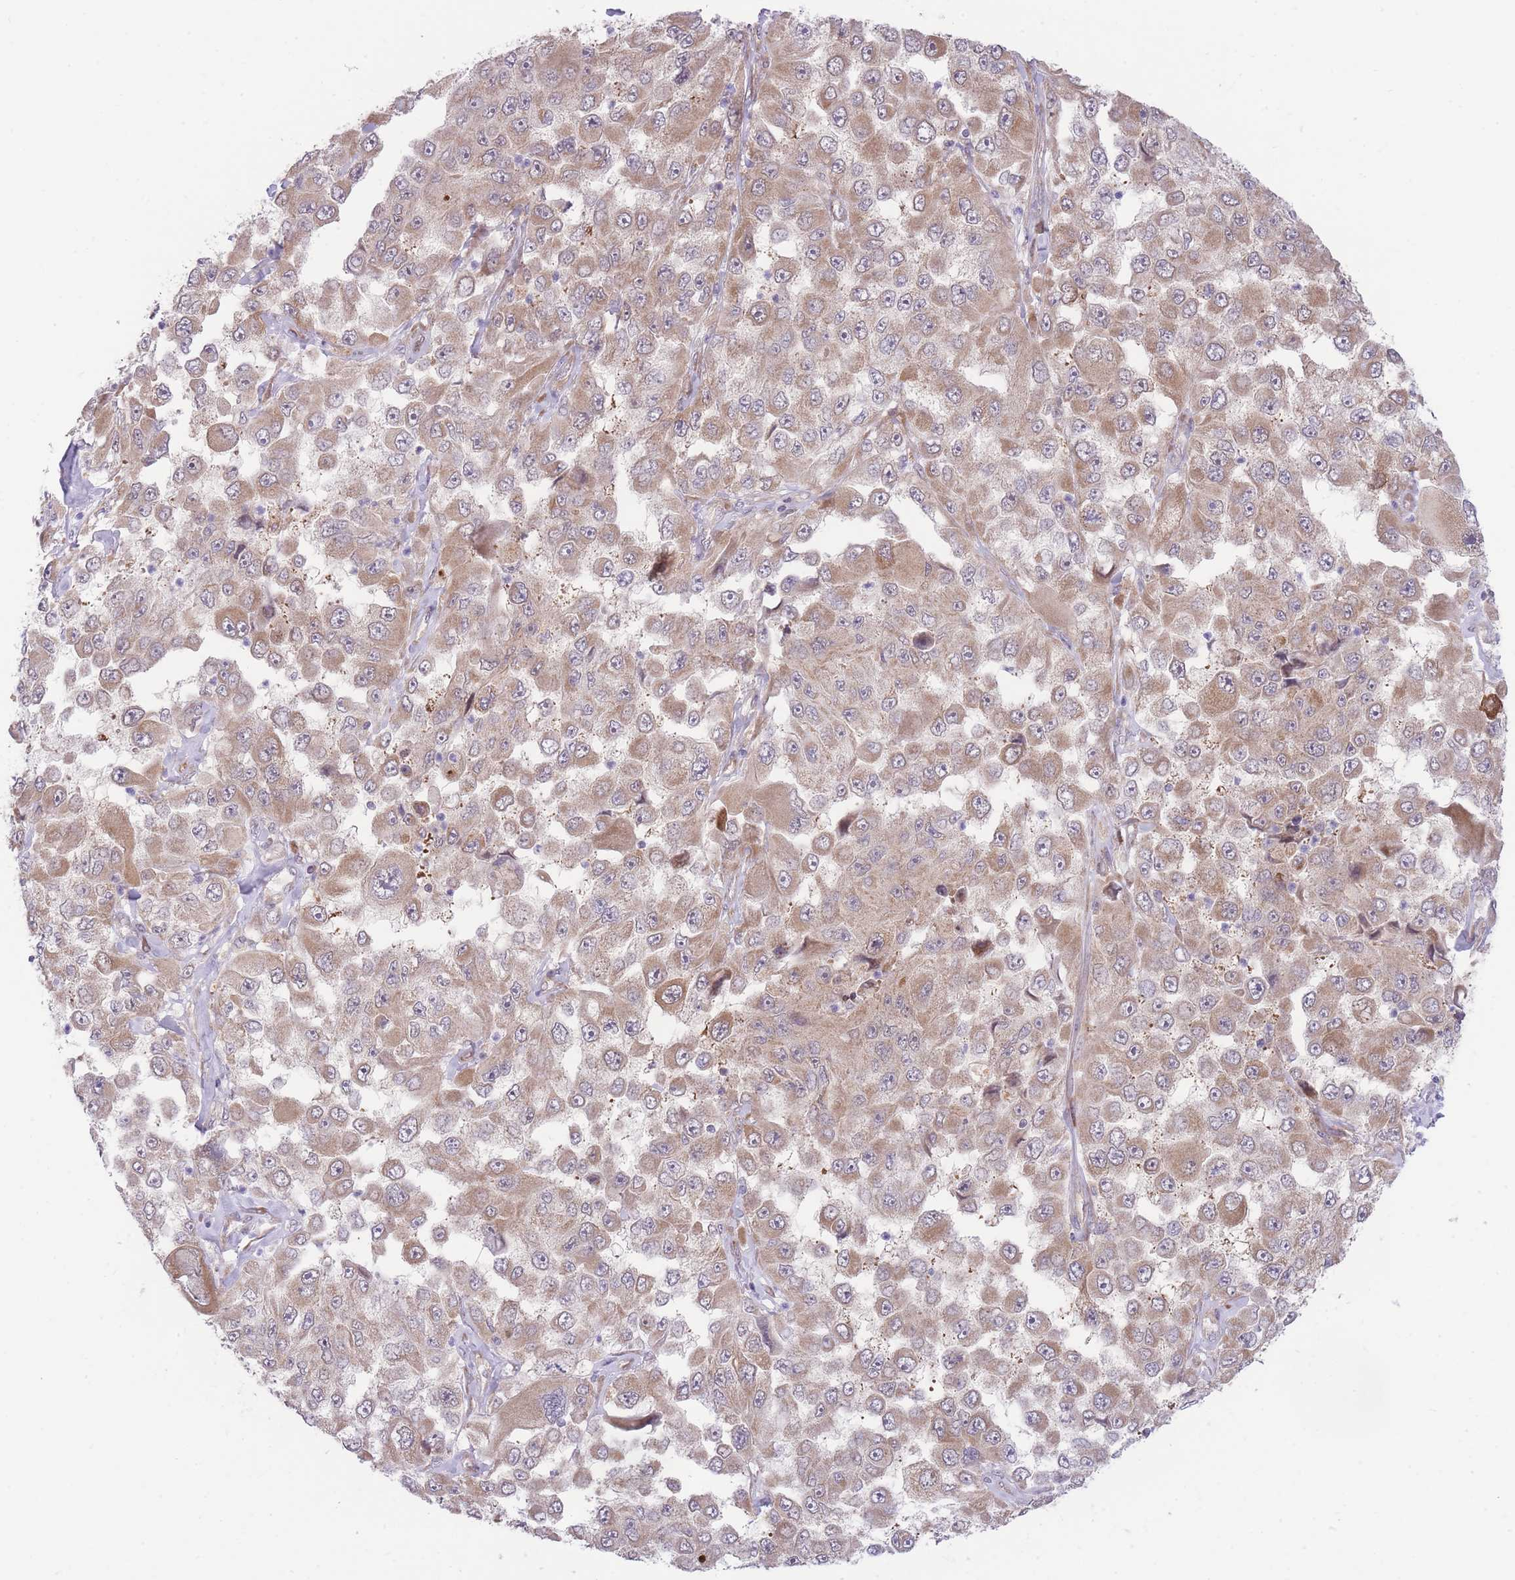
{"staining": {"intensity": "moderate", "quantity": ">75%", "location": "cytoplasmic/membranous"}, "tissue": "melanoma", "cell_type": "Tumor cells", "image_type": "cancer", "snomed": [{"axis": "morphology", "description": "Malignant melanoma, Metastatic site"}, {"axis": "topography", "description": "Lymph node"}], "caption": "A brown stain shows moderate cytoplasmic/membranous expression of a protein in melanoma tumor cells. Using DAB (3,3'-diaminobenzidine) (brown) and hematoxylin (blue) stains, captured at high magnification using brightfield microscopy.", "gene": "BOLA2B", "patient": {"sex": "male", "age": 62}}